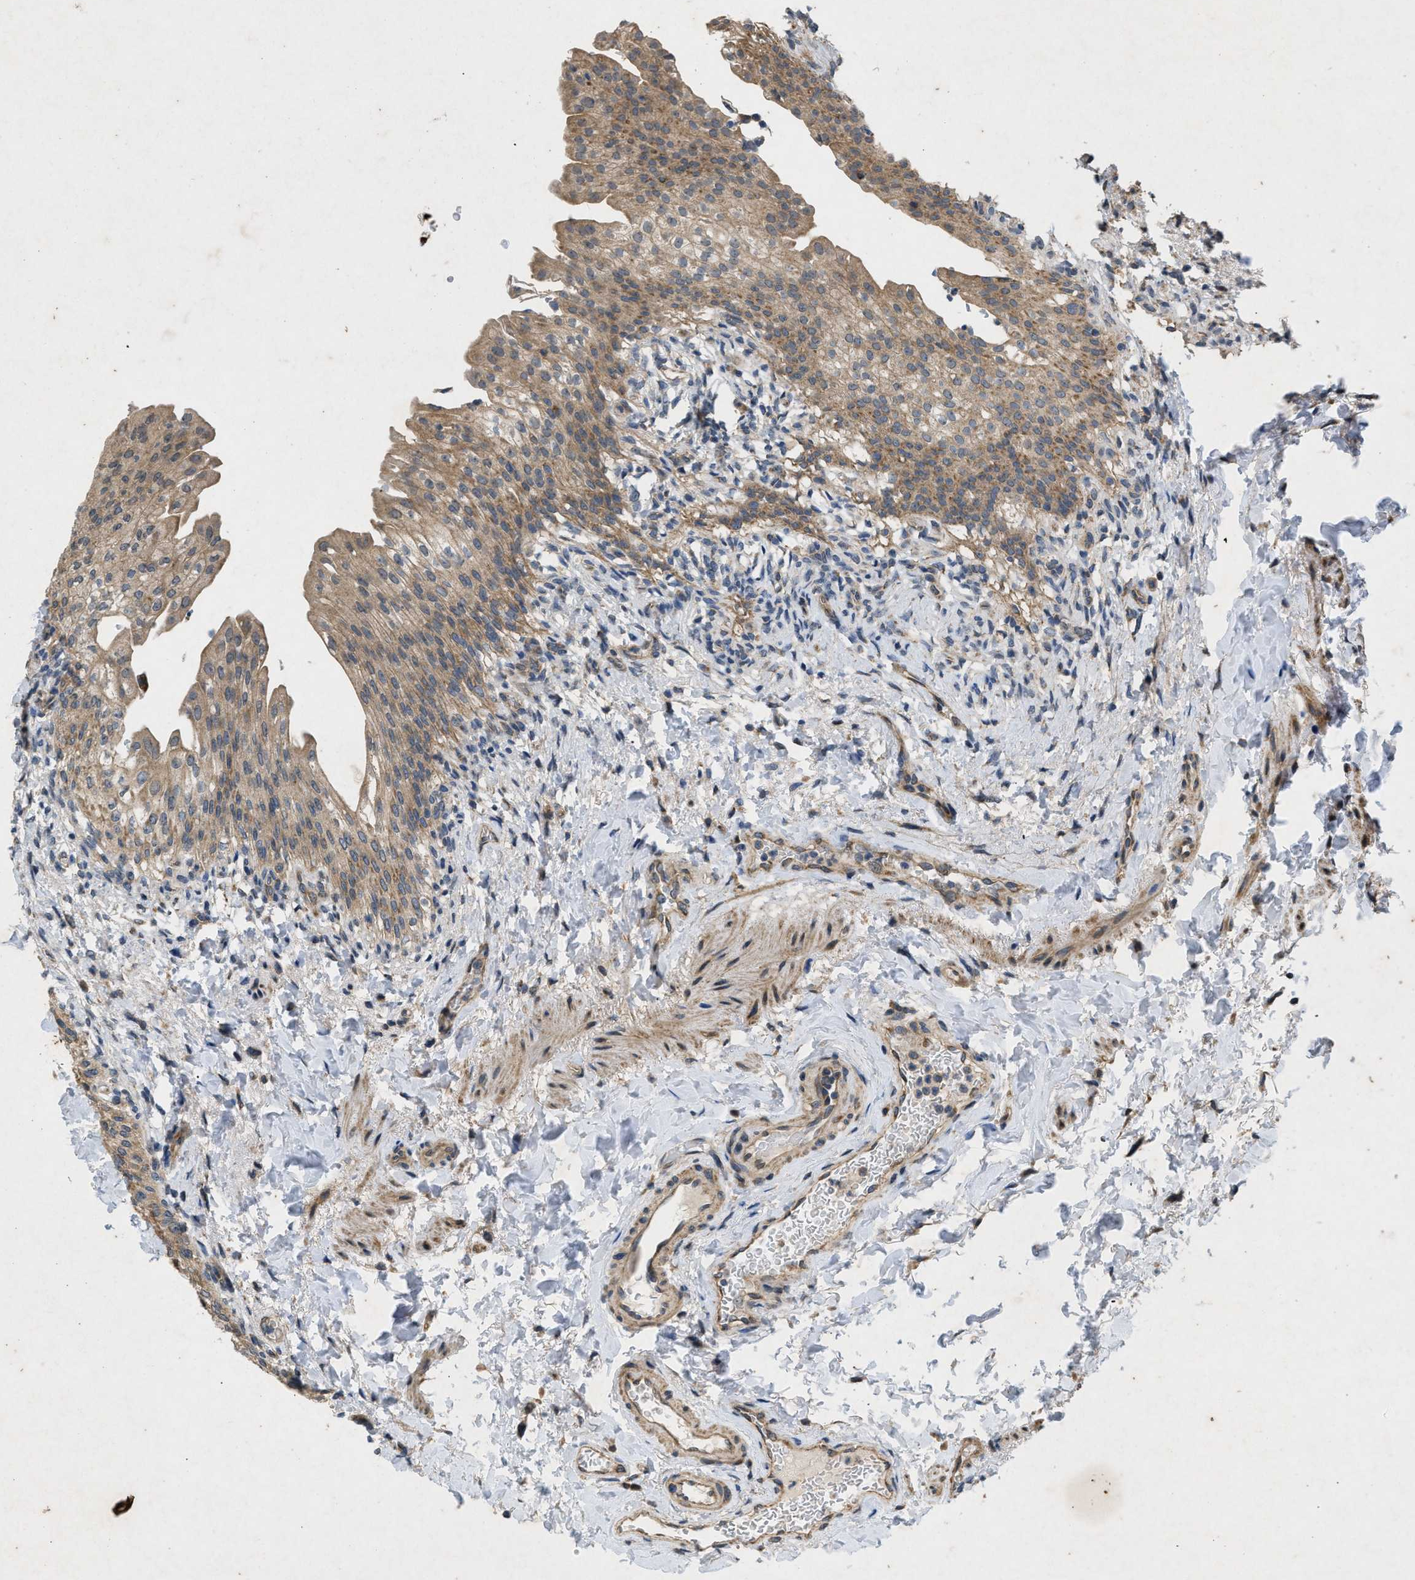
{"staining": {"intensity": "moderate", "quantity": ">75%", "location": "cytoplasmic/membranous"}, "tissue": "urinary bladder", "cell_type": "Urothelial cells", "image_type": "normal", "snomed": [{"axis": "morphology", "description": "Normal tissue, NOS"}, {"axis": "topography", "description": "Urinary bladder"}], "caption": "Protein staining of unremarkable urinary bladder shows moderate cytoplasmic/membranous staining in about >75% of urothelial cells. The staining is performed using DAB (3,3'-diaminobenzidine) brown chromogen to label protein expression. The nuclei are counter-stained blue using hematoxylin.", "gene": "PRKG2", "patient": {"sex": "female", "age": 60}}